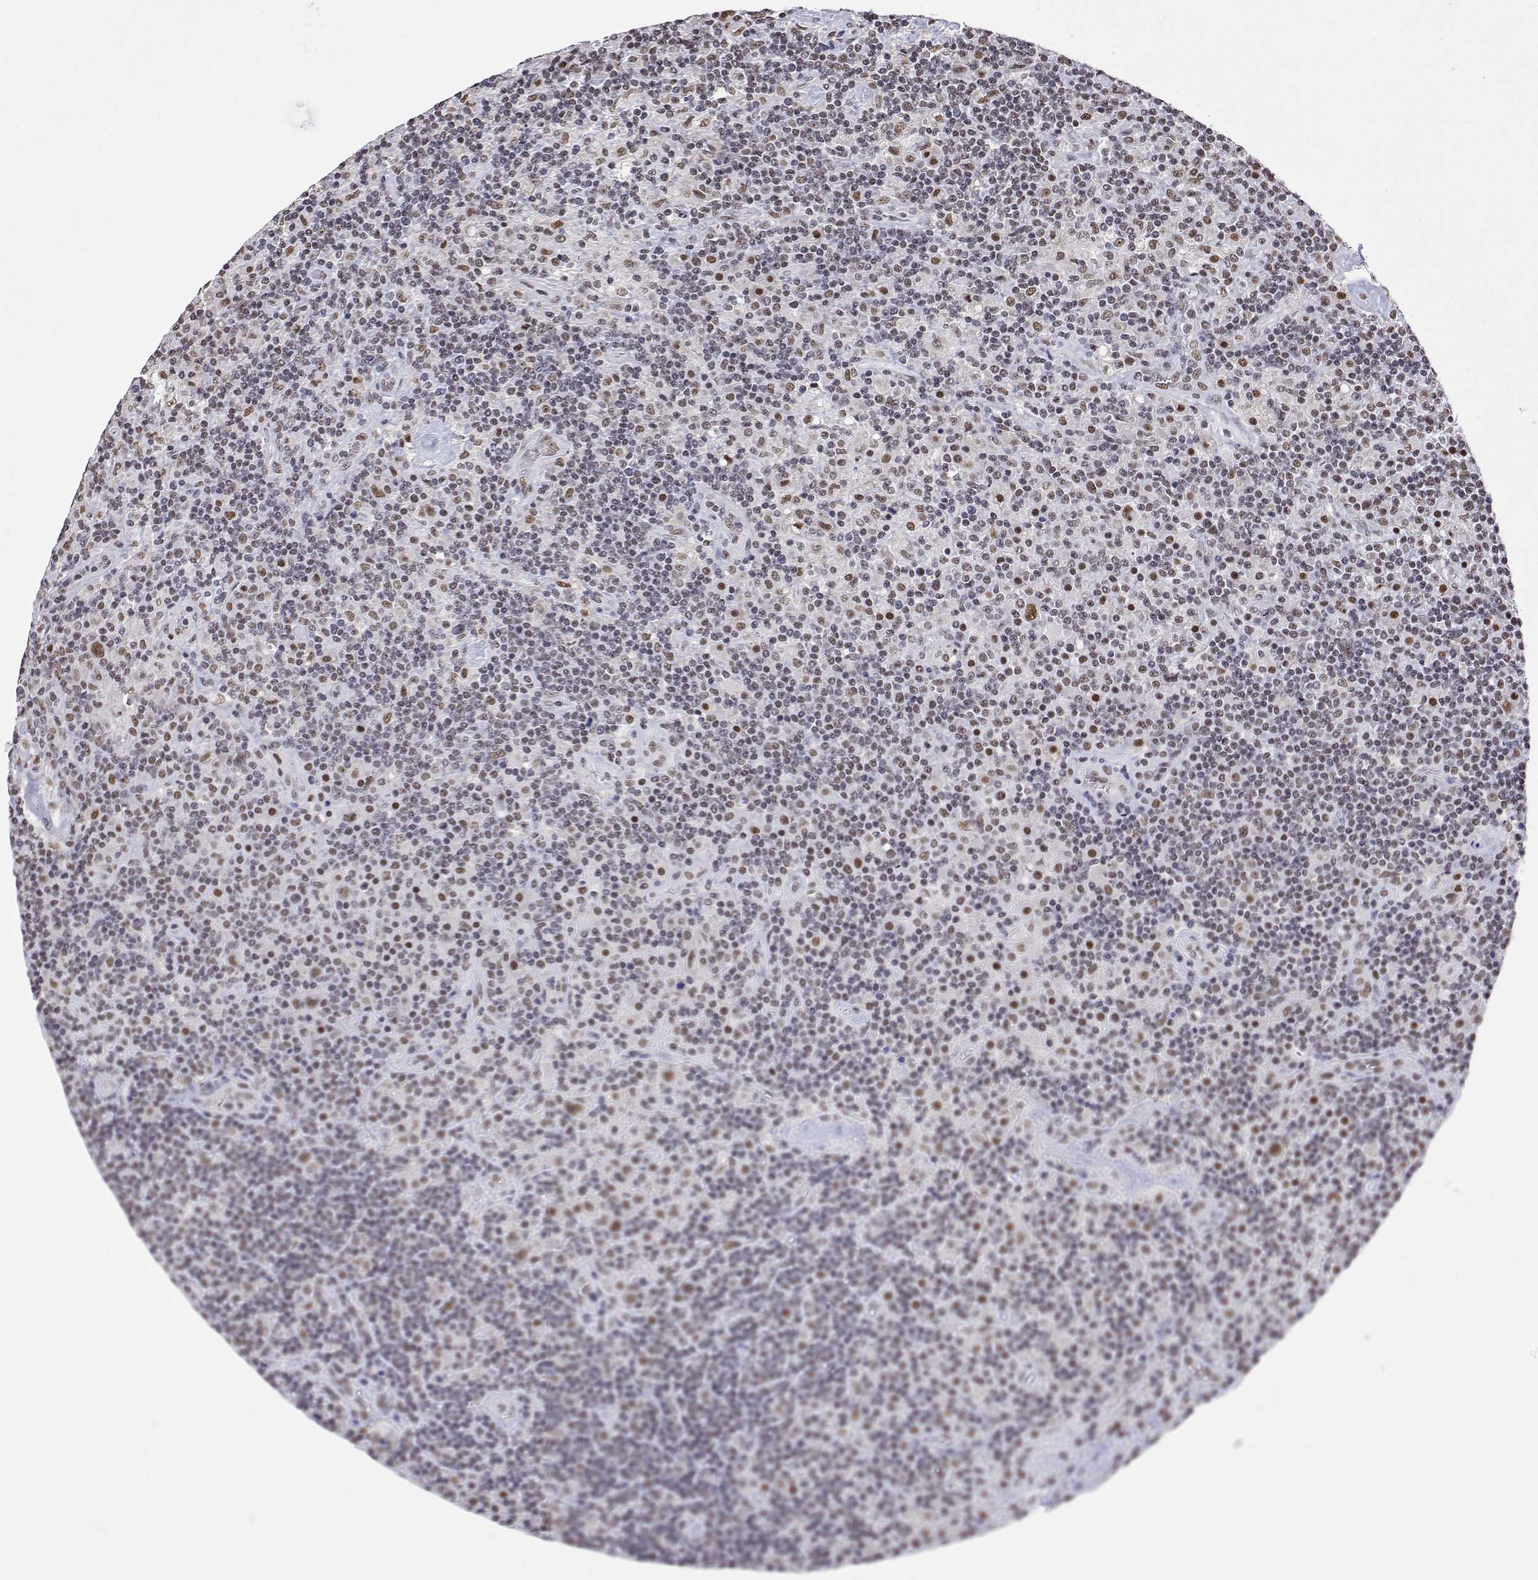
{"staining": {"intensity": "moderate", "quantity": ">75%", "location": "nuclear"}, "tissue": "lymphoma", "cell_type": "Tumor cells", "image_type": "cancer", "snomed": [{"axis": "morphology", "description": "Hodgkin's disease, NOS"}, {"axis": "topography", "description": "Lymph node"}], "caption": "Approximately >75% of tumor cells in lymphoma exhibit moderate nuclear protein expression as visualized by brown immunohistochemical staining.", "gene": "ADAR", "patient": {"sex": "male", "age": 70}}